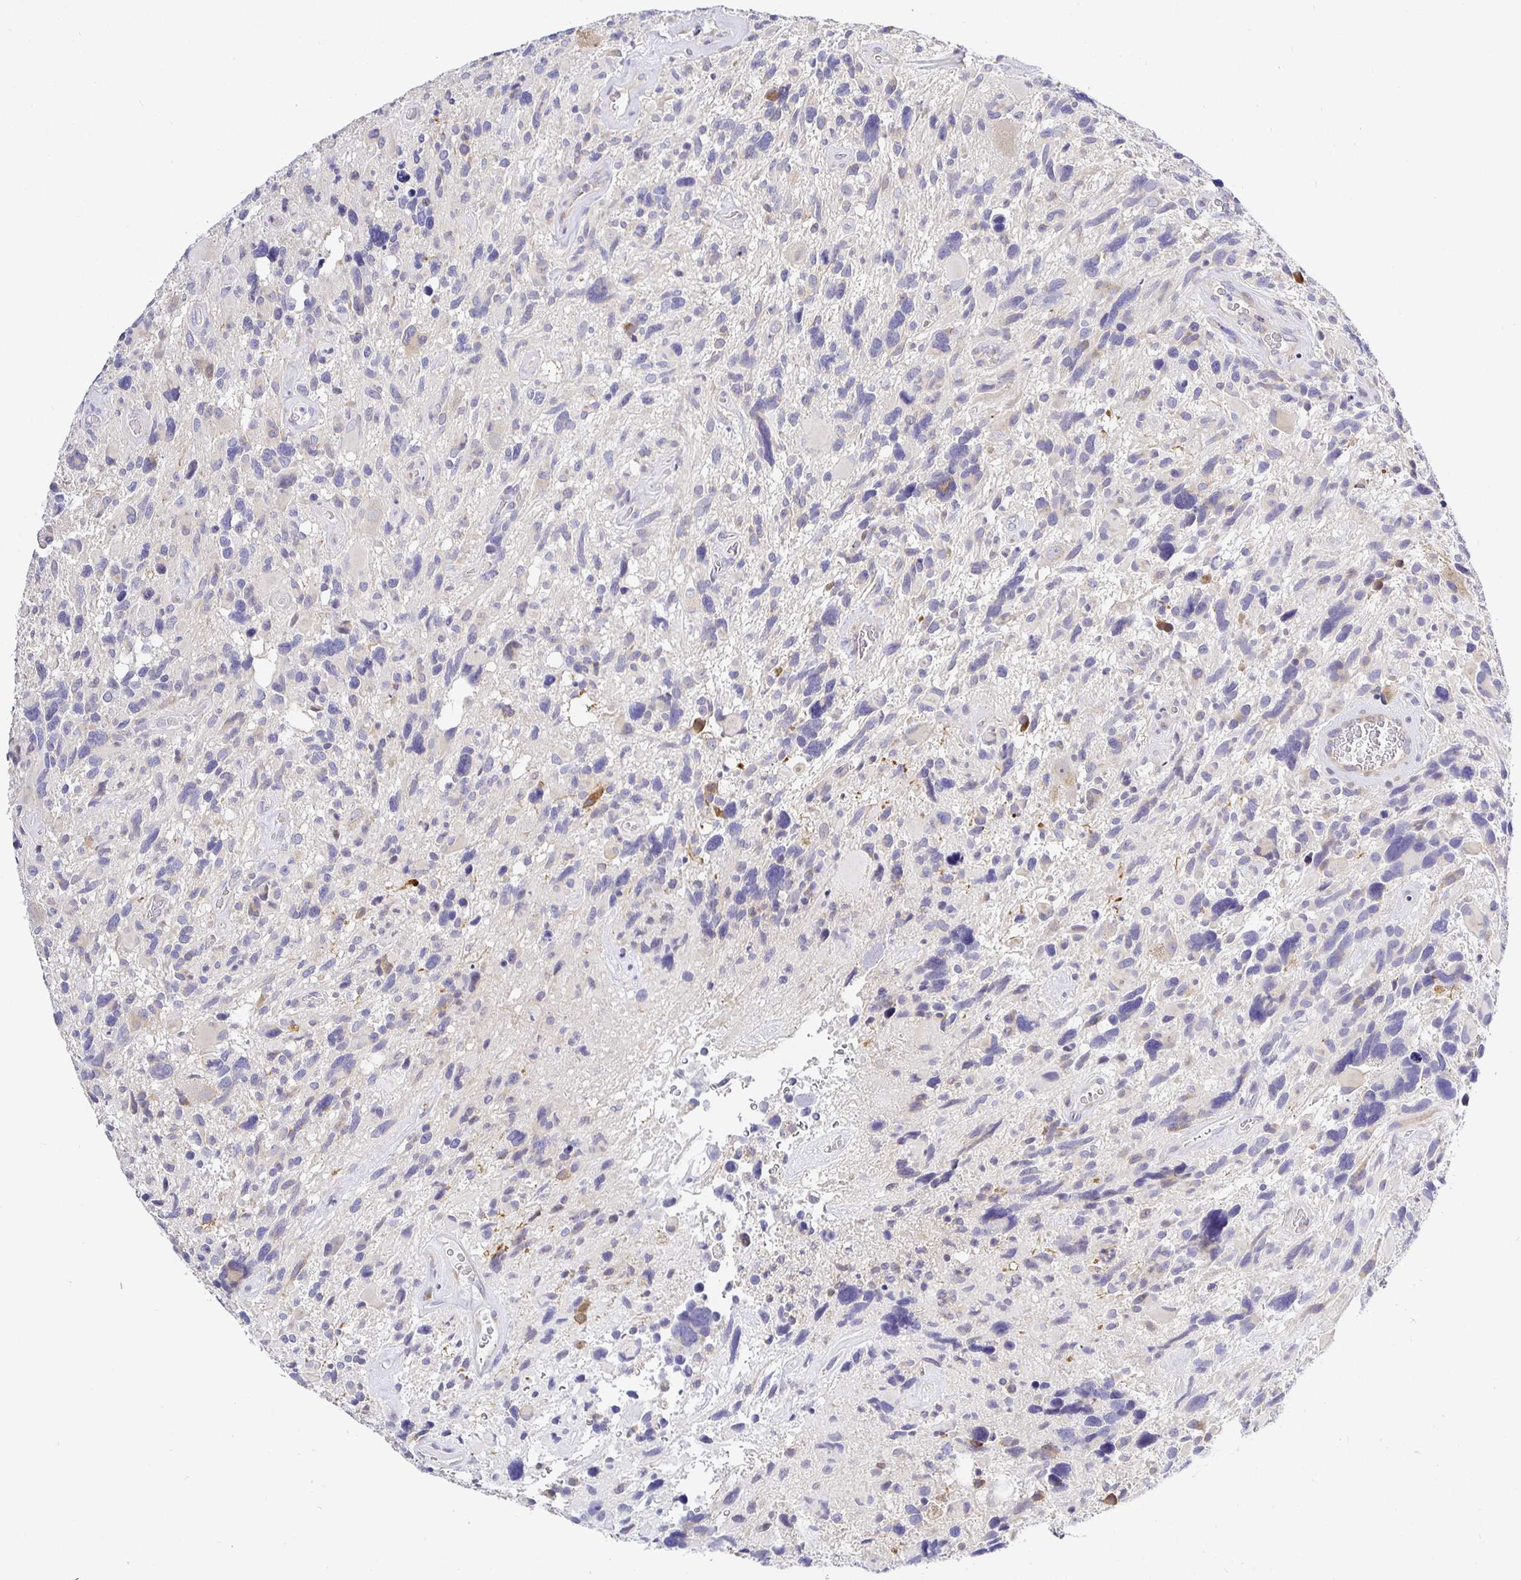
{"staining": {"intensity": "negative", "quantity": "none", "location": "none"}, "tissue": "glioma", "cell_type": "Tumor cells", "image_type": "cancer", "snomed": [{"axis": "morphology", "description": "Glioma, malignant, High grade"}, {"axis": "topography", "description": "Brain"}], "caption": "IHC of human malignant high-grade glioma demonstrates no positivity in tumor cells.", "gene": "OPALIN", "patient": {"sex": "male", "age": 49}}